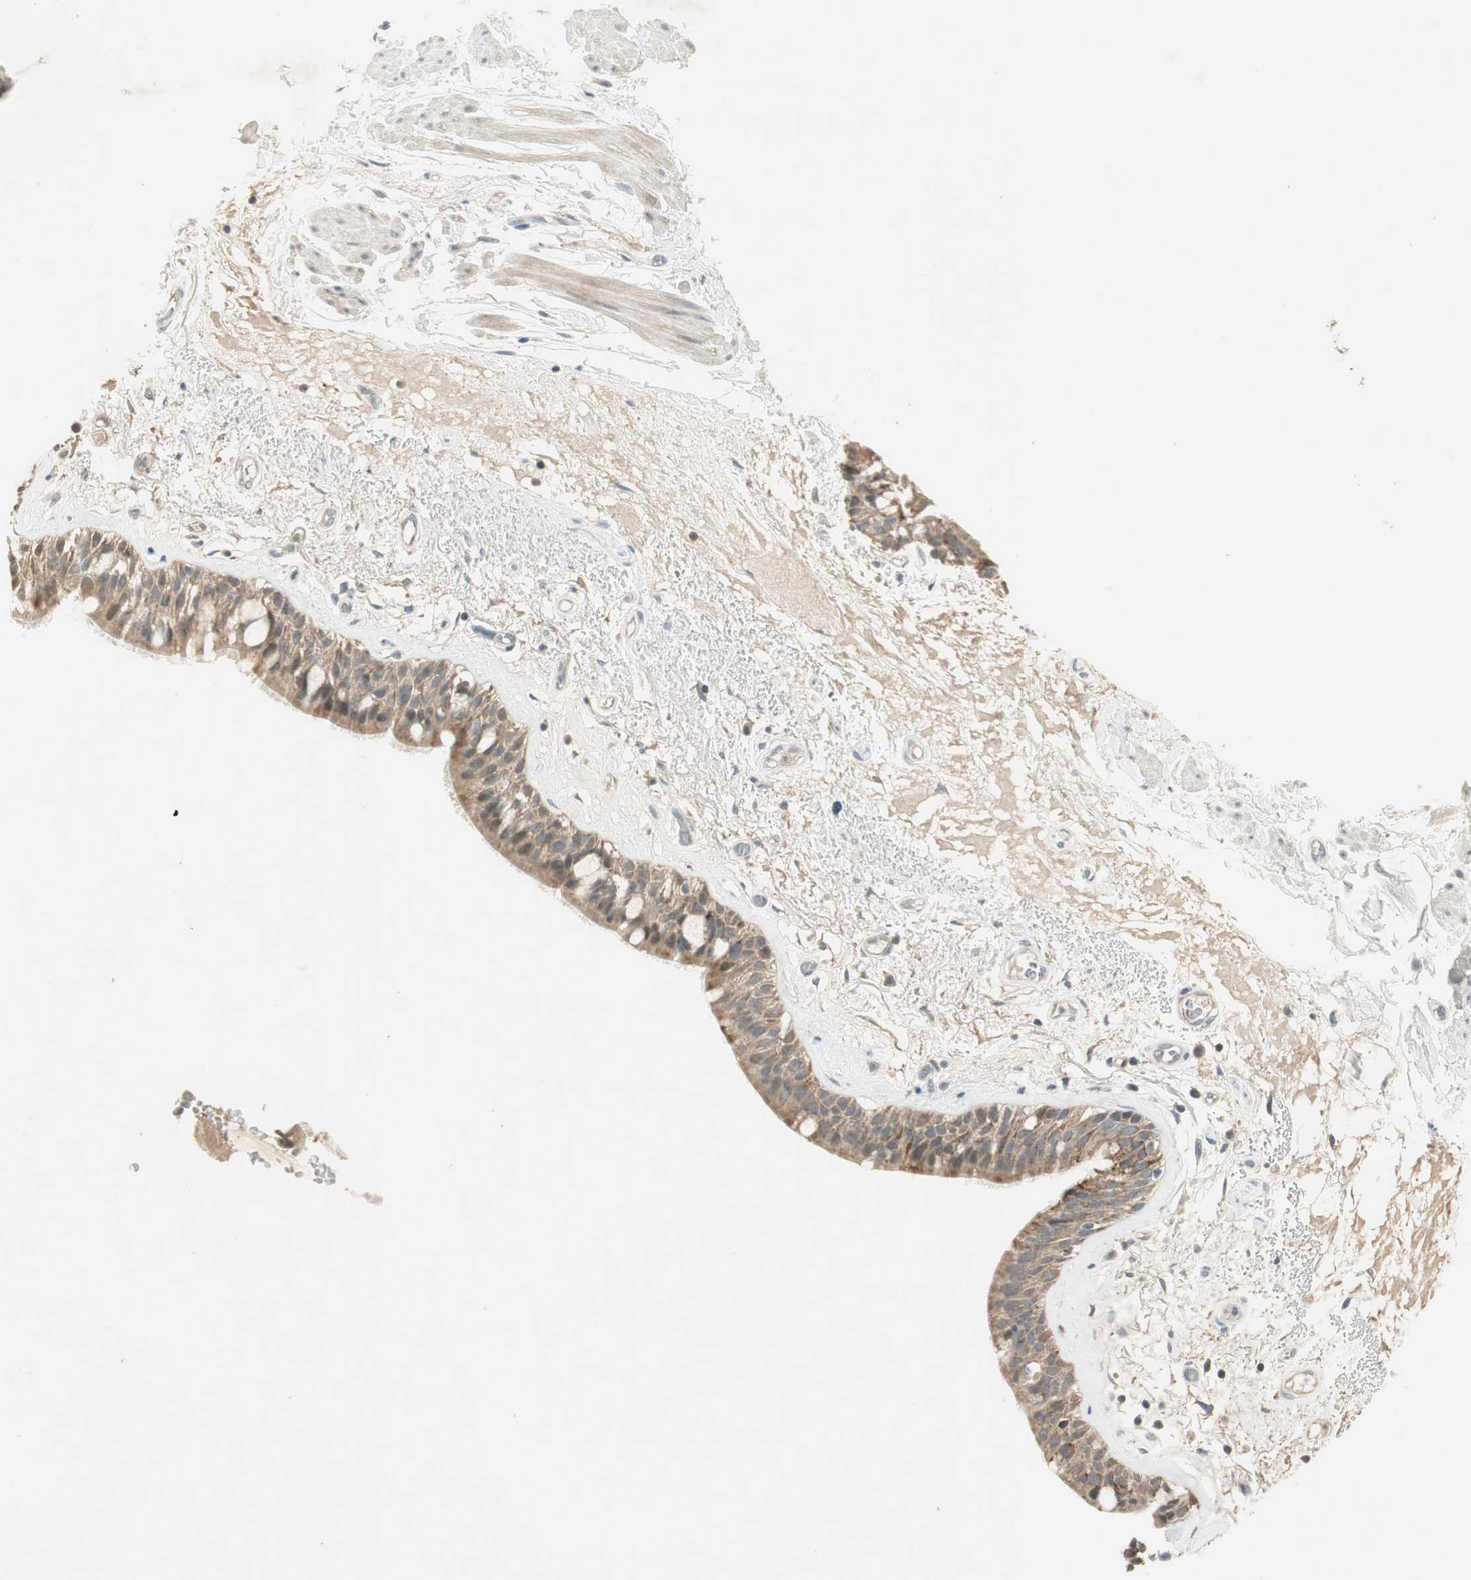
{"staining": {"intensity": "moderate", "quantity": ">75%", "location": "cytoplasmic/membranous"}, "tissue": "bronchus", "cell_type": "Respiratory epithelial cells", "image_type": "normal", "snomed": [{"axis": "morphology", "description": "Normal tissue, NOS"}, {"axis": "topography", "description": "Bronchus"}], "caption": "This photomicrograph shows immunohistochemistry staining of normal human bronchus, with medium moderate cytoplasmic/membranous staining in approximately >75% of respiratory epithelial cells.", "gene": "USP2", "patient": {"sex": "male", "age": 66}}